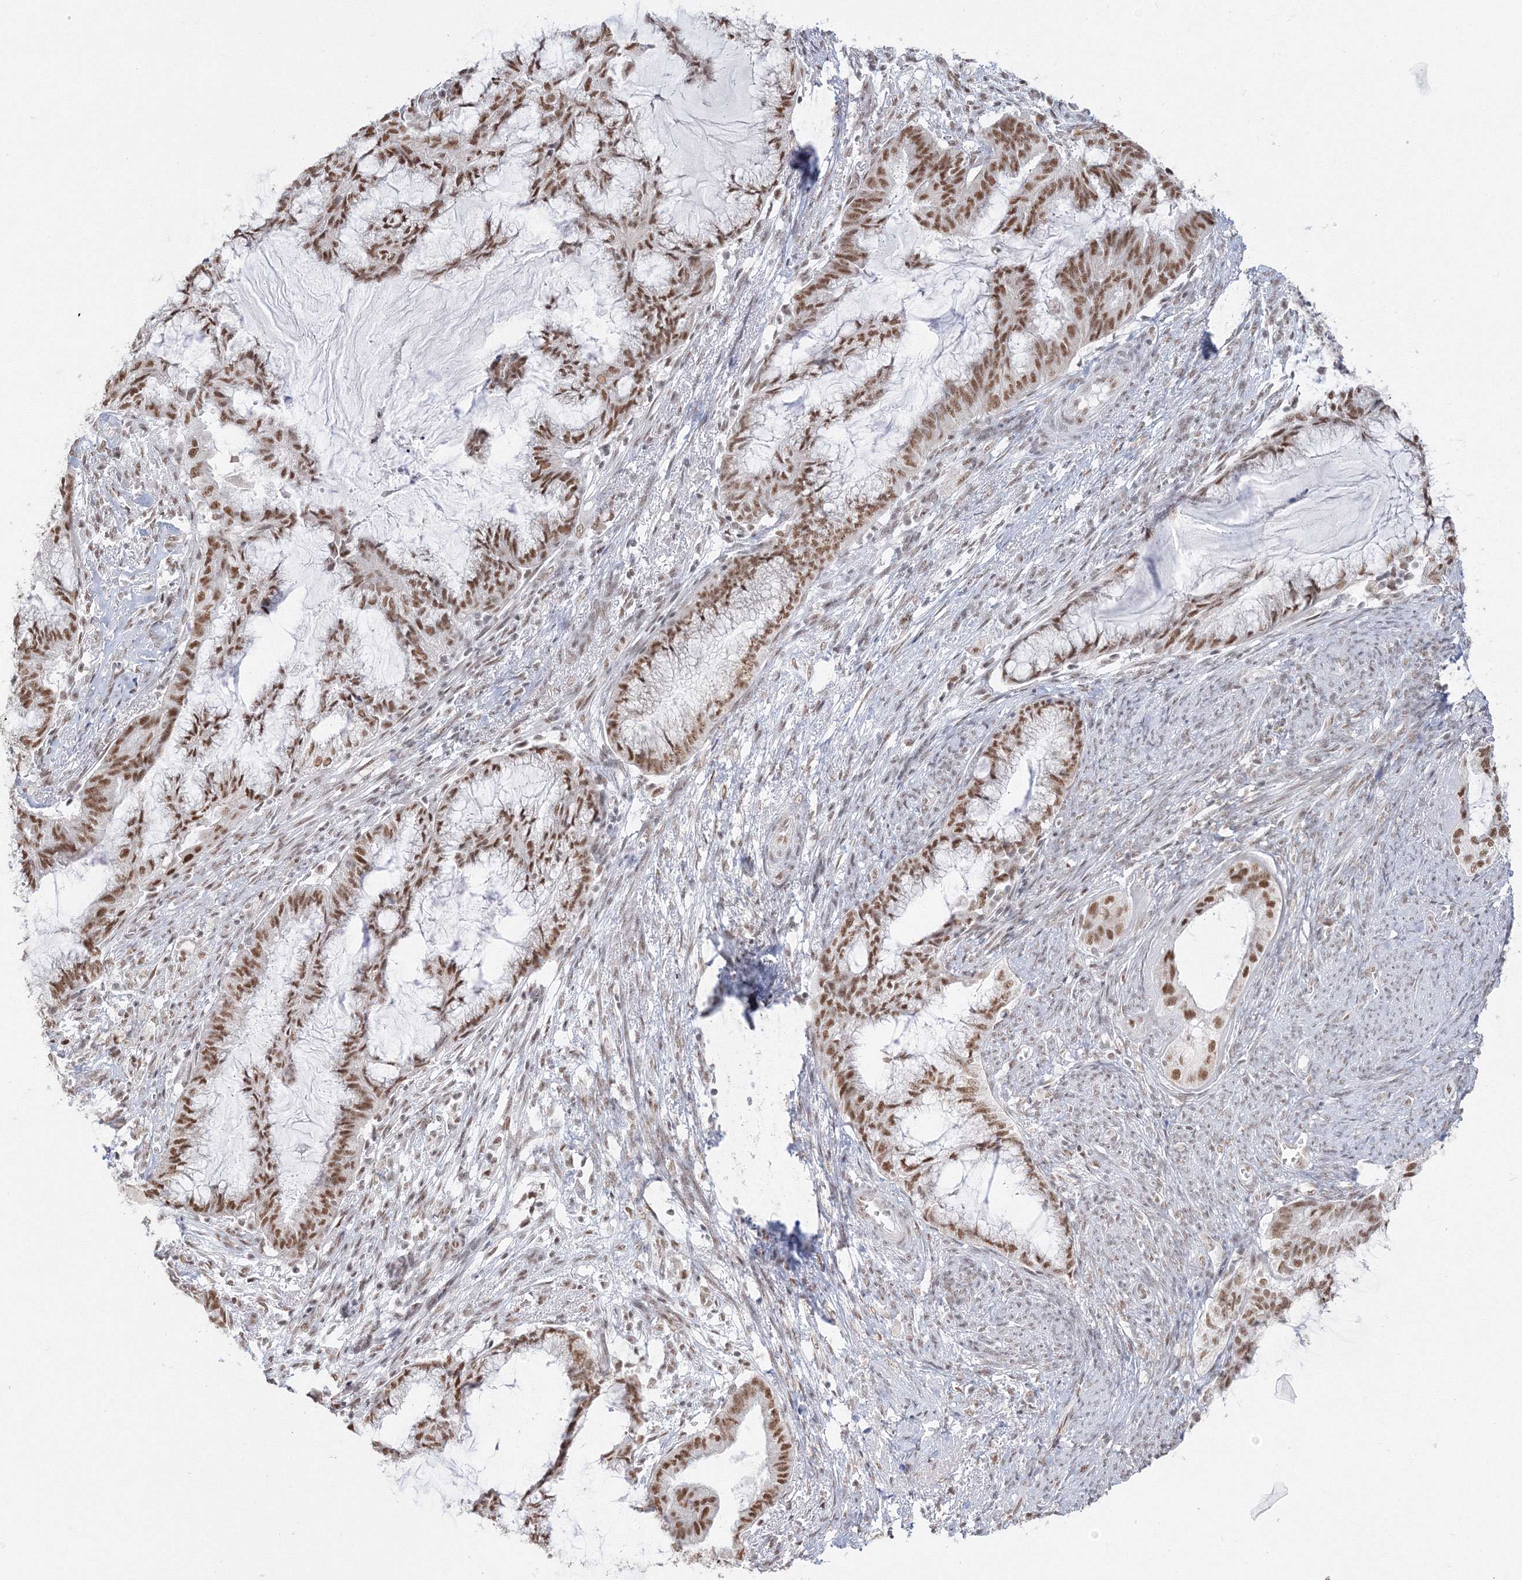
{"staining": {"intensity": "moderate", "quantity": ">75%", "location": "nuclear"}, "tissue": "endometrial cancer", "cell_type": "Tumor cells", "image_type": "cancer", "snomed": [{"axis": "morphology", "description": "Adenocarcinoma, NOS"}, {"axis": "topography", "description": "Endometrium"}], "caption": "High-power microscopy captured an immunohistochemistry histopathology image of endometrial adenocarcinoma, revealing moderate nuclear positivity in approximately >75% of tumor cells.", "gene": "PPP4R2", "patient": {"sex": "female", "age": 86}}